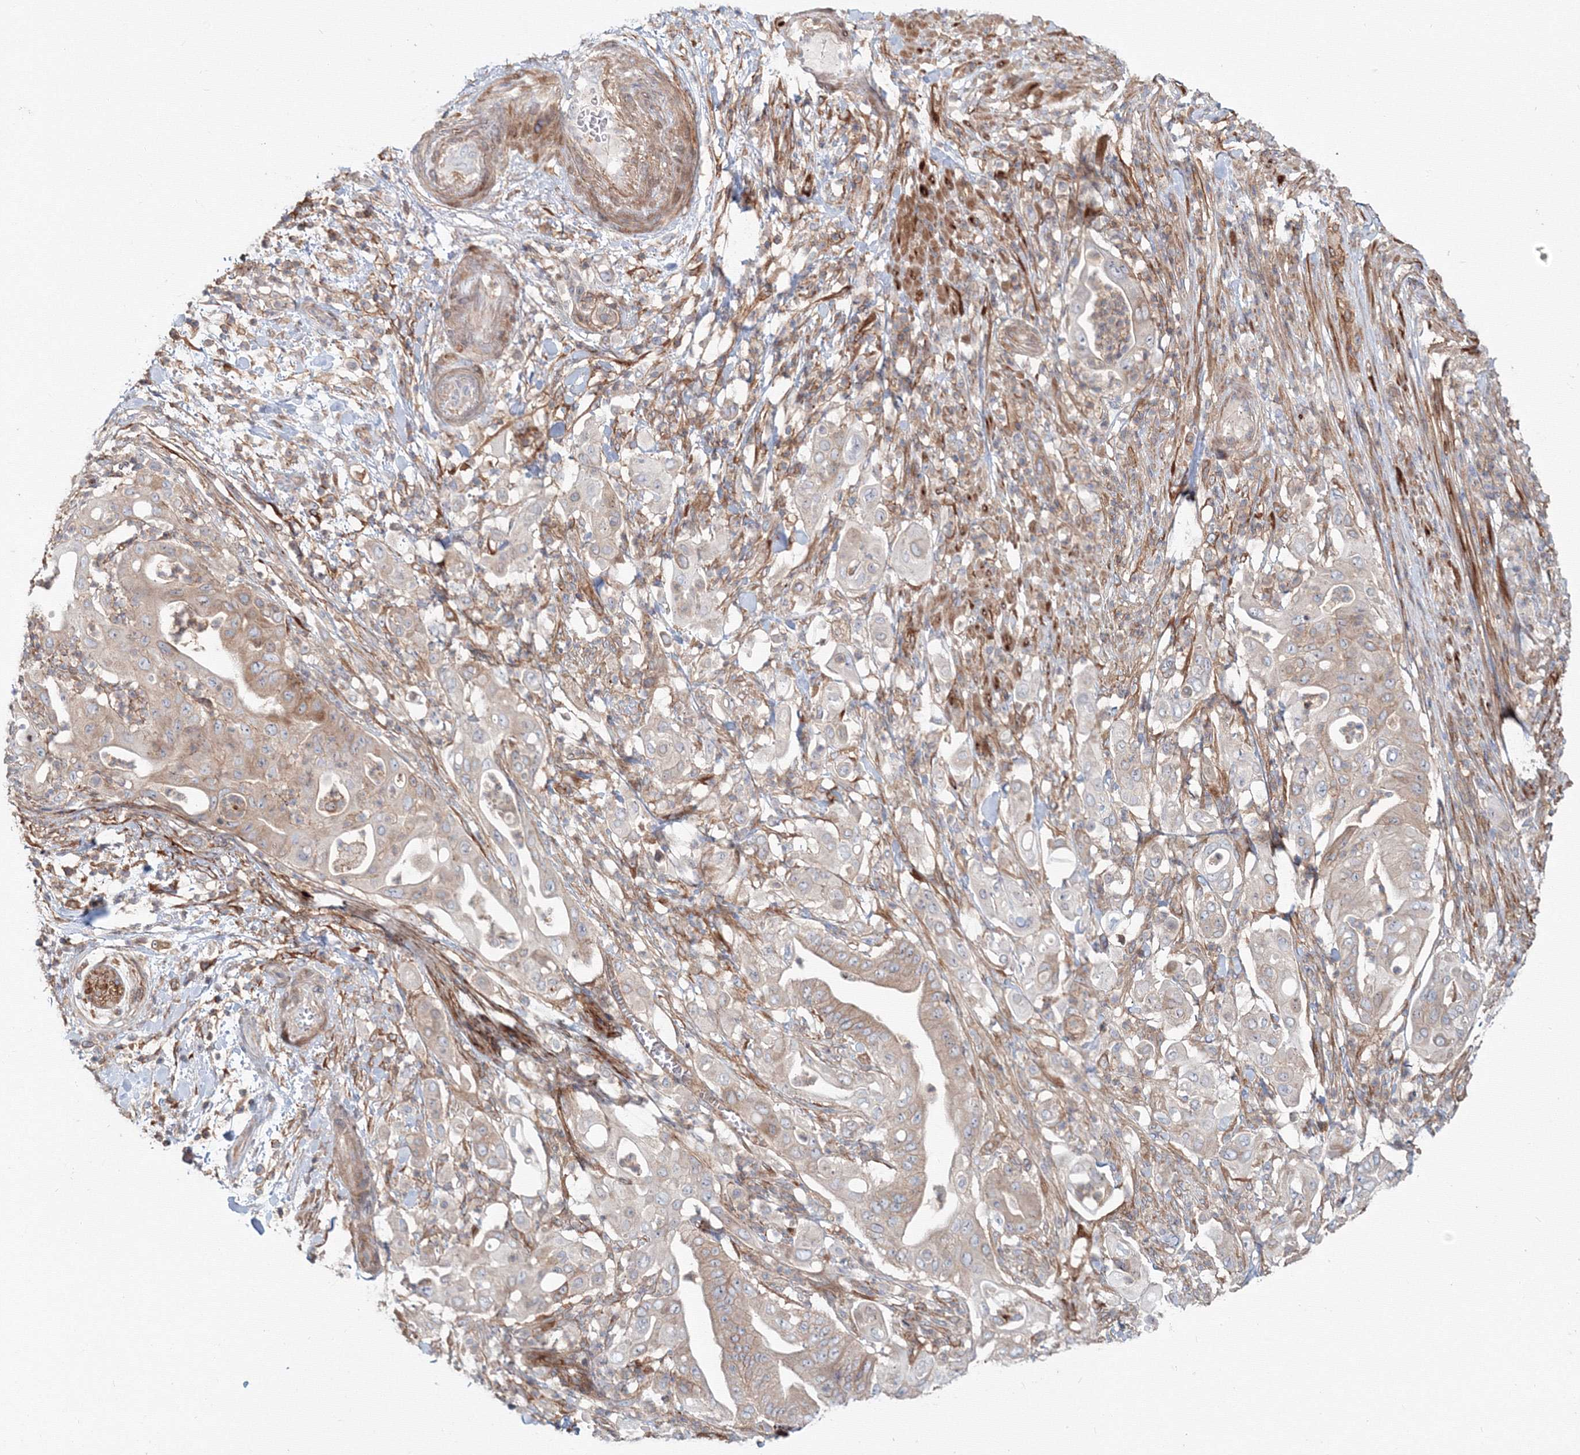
{"staining": {"intensity": "negative", "quantity": "none", "location": "none"}, "tissue": "pancreatic cancer", "cell_type": "Tumor cells", "image_type": "cancer", "snomed": [{"axis": "morphology", "description": "Adenocarcinoma, NOS"}, {"axis": "topography", "description": "Pancreas"}], "caption": "Photomicrograph shows no protein staining in tumor cells of pancreatic adenocarcinoma tissue. The staining was performed using DAB to visualize the protein expression in brown, while the nuclei were stained in blue with hematoxylin (Magnification: 20x).", "gene": "SH3PXD2A", "patient": {"sex": "female", "age": 77}}